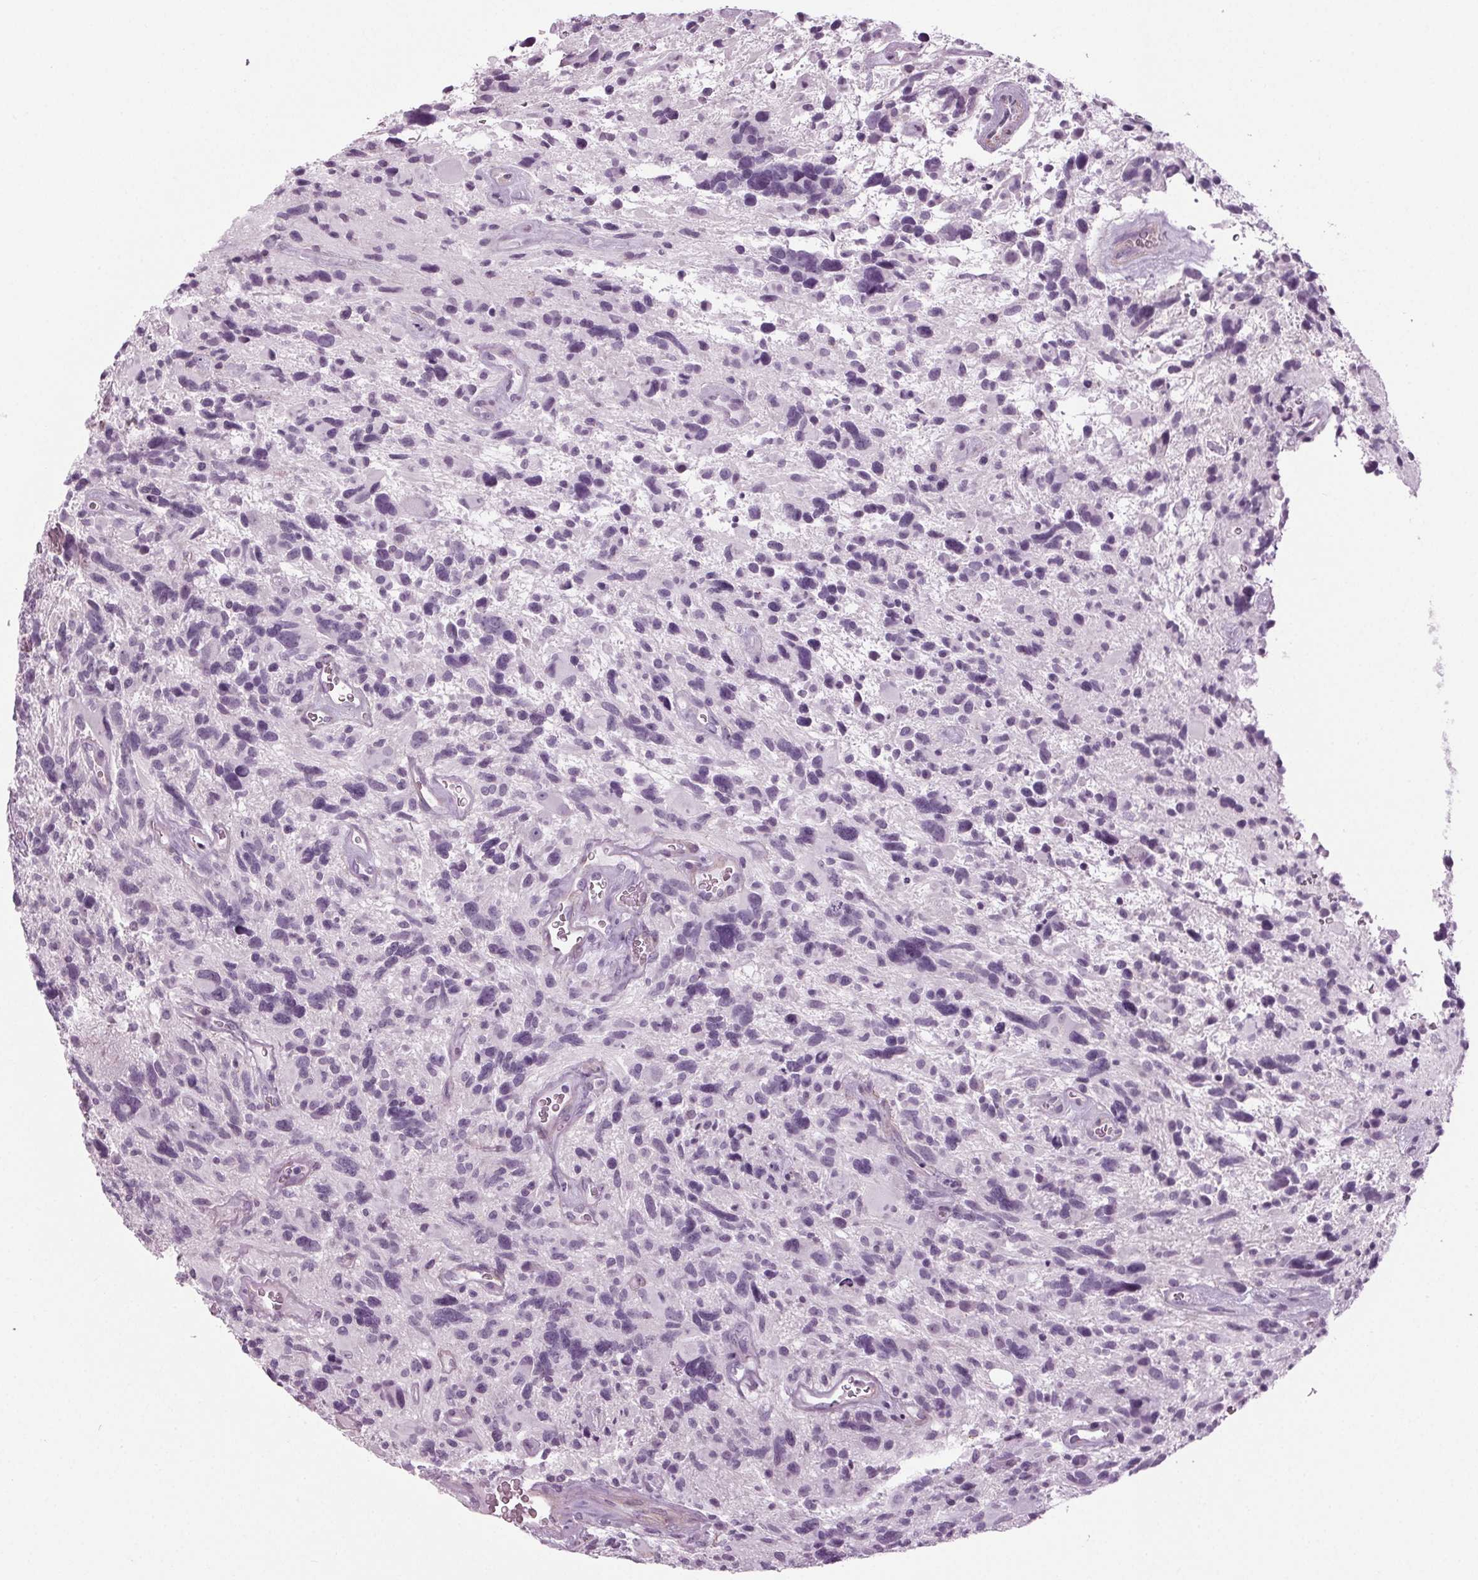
{"staining": {"intensity": "negative", "quantity": "none", "location": "none"}, "tissue": "glioma", "cell_type": "Tumor cells", "image_type": "cancer", "snomed": [{"axis": "morphology", "description": "Glioma, malignant, High grade"}, {"axis": "topography", "description": "Brain"}], "caption": "There is no significant expression in tumor cells of glioma.", "gene": "BHLHE22", "patient": {"sex": "male", "age": 49}}